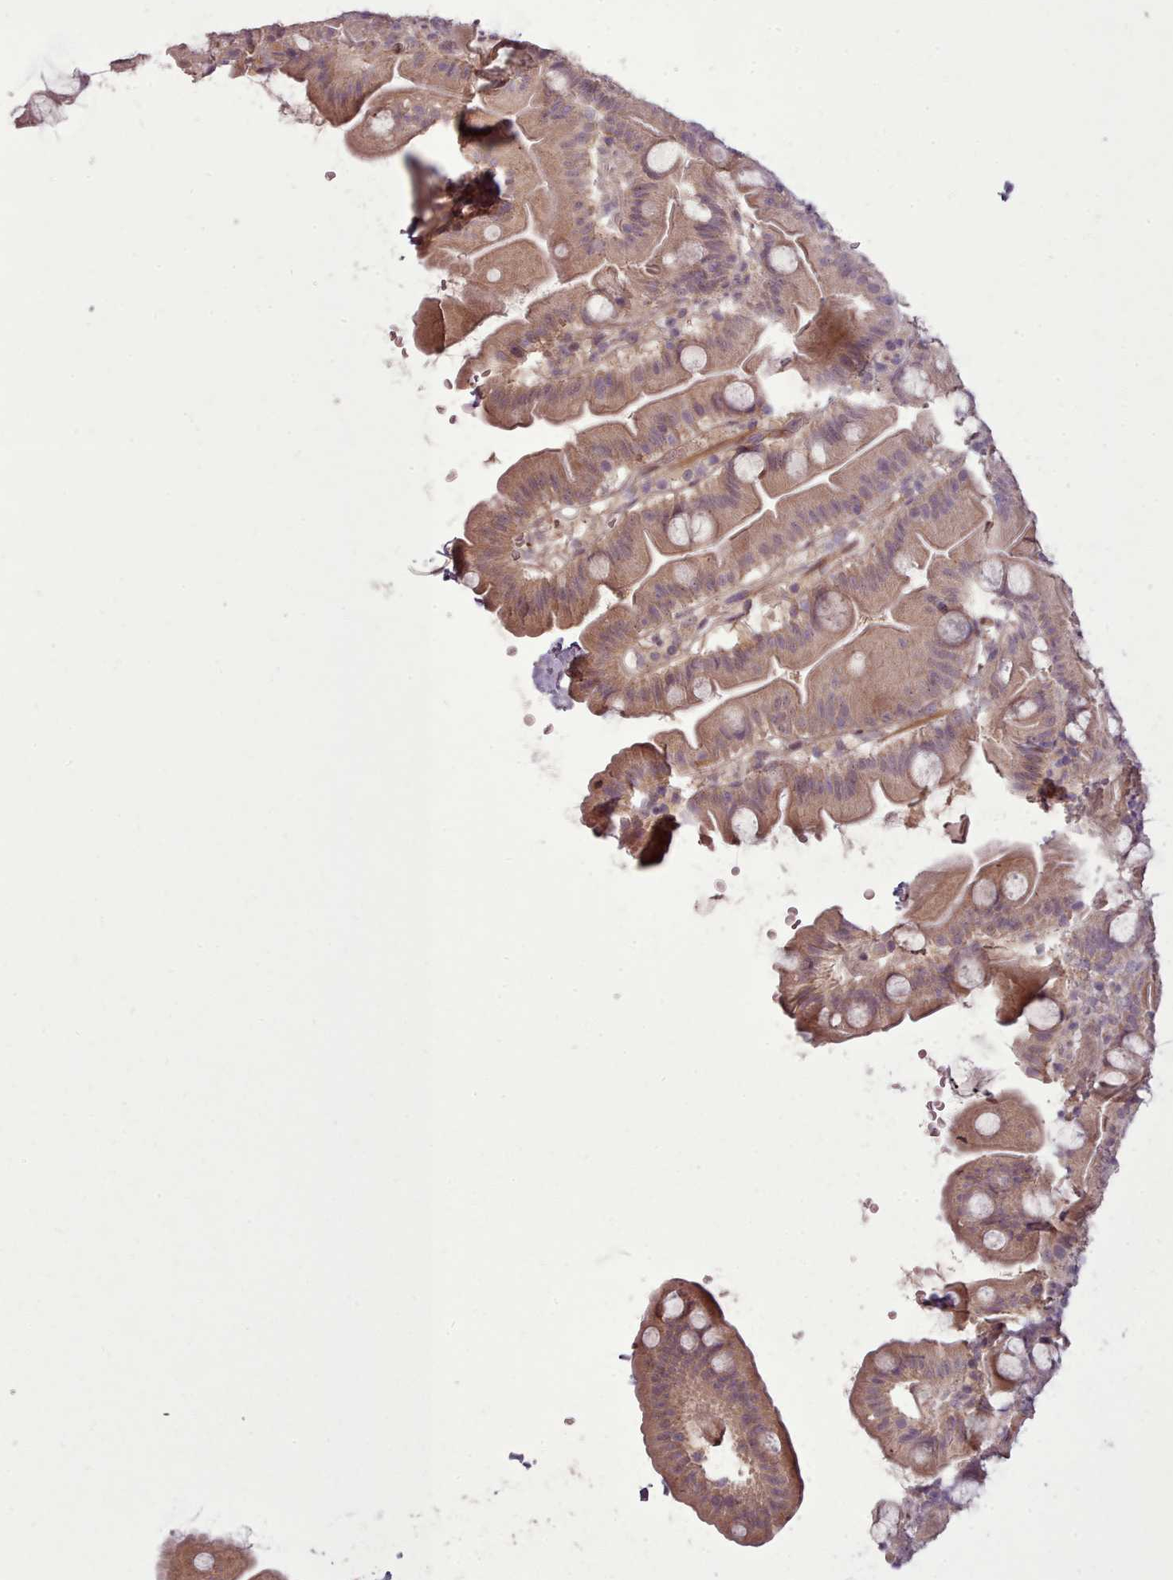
{"staining": {"intensity": "weak", "quantity": "25%-75%", "location": "cytoplasmic/membranous"}, "tissue": "small intestine", "cell_type": "Glandular cells", "image_type": "normal", "snomed": [{"axis": "morphology", "description": "Normal tissue, NOS"}, {"axis": "topography", "description": "Small intestine"}], "caption": "Immunohistochemistry image of normal small intestine: small intestine stained using IHC shows low levels of weak protein expression localized specifically in the cytoplasmic/membranous of glandular cells, appearing as a cytoplasmic/membranous brown color.", "gene": "LEFTY1", "patient": {"sex": "female", "age": 68}}